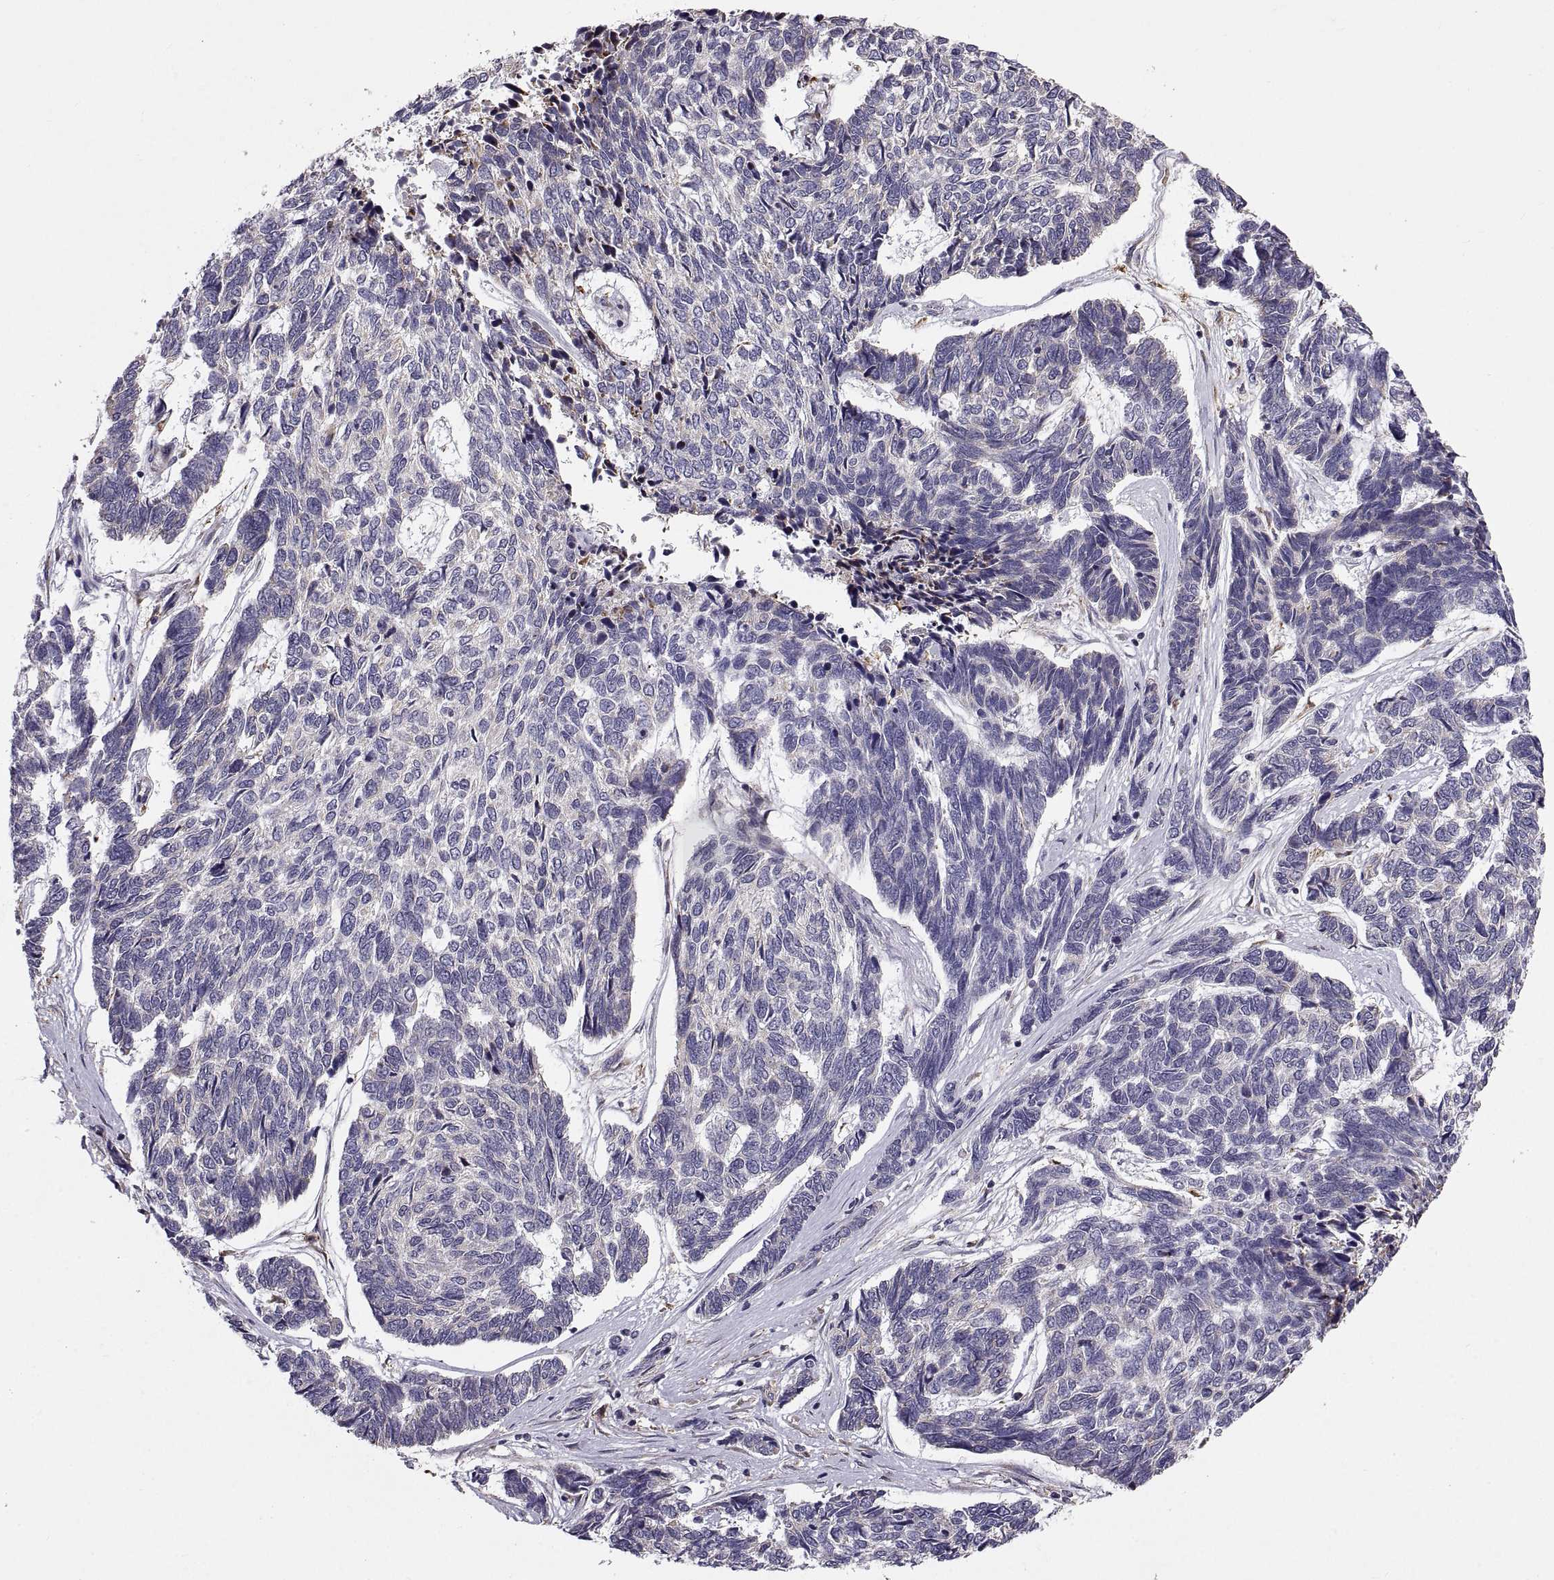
{"staining": {"intensity": "negative", "quantity": "none", "location": "none"}, "tissue": "skin cancer", "cell_type": "Tumor cells", "image_type": "cancer", "snomed": [{"axis": "morphology", "description": "Basal cell carcinoma"}, {"axis": "topography", "description": "Skin"}], "caption": "IHC of human basal cell carcinoma (skin) shows no expression in tumor cells.", "gene": "PLEKHB2", "patient": {"sex": "female", "age": 65}}